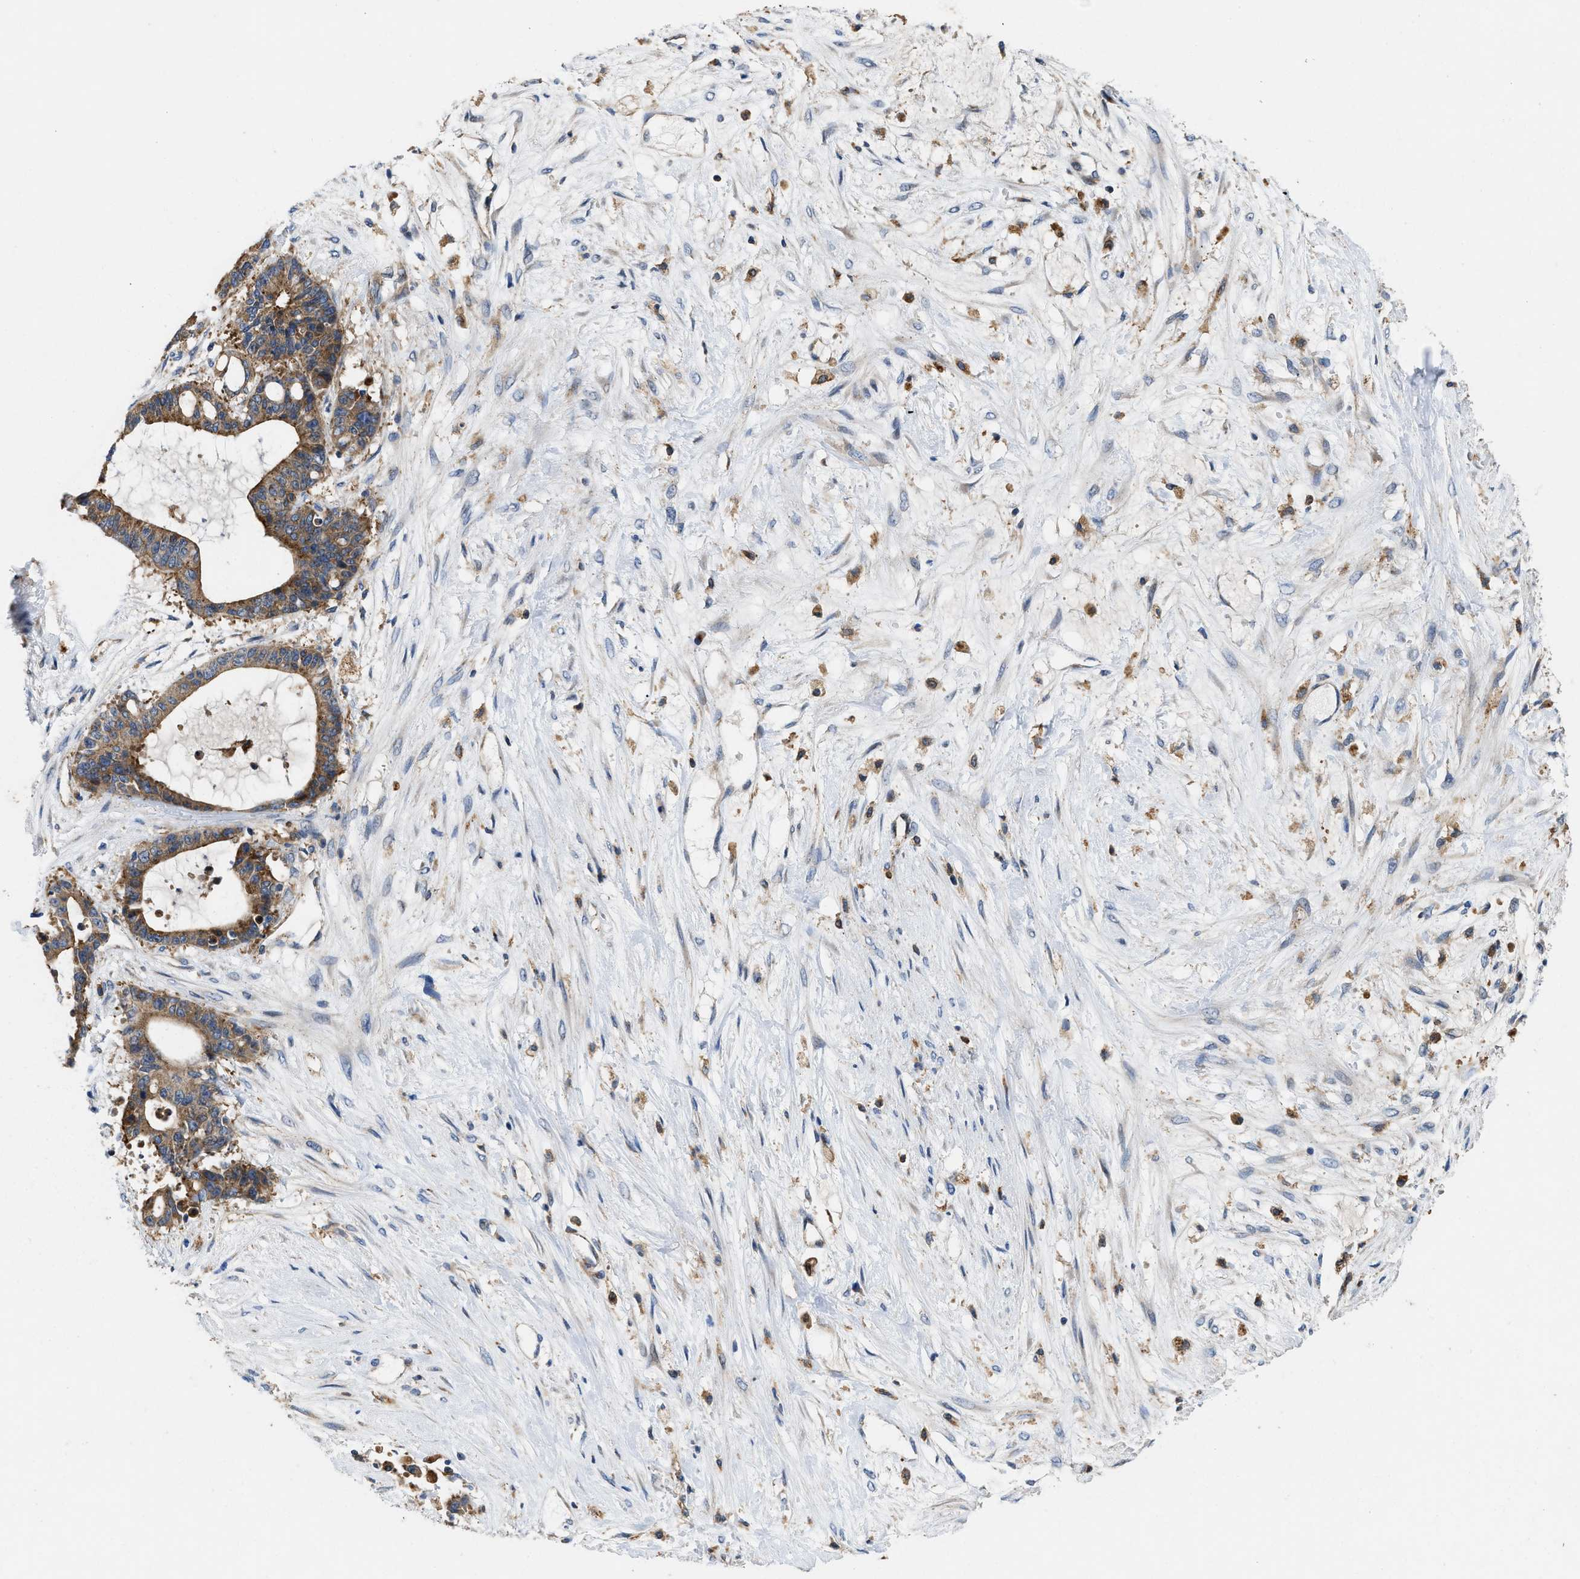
{"staining": {"intensity": "moderate", "quantity": ">75%", "location": "cytoplasmic/membranous"}, "tissue": "liver cancer", "cell_type": "Tumor cells", "image_type": "cancer", "snomed": [{"axis": "morphology", "description": "Cholangiocarcinoma"}, {"axis": "topography", "description": "Liver"}], "caption": "Protein analysis of liver cancer (cholangiocarcinoma) tissue demonstrates moderate cytoplasmic/membranous staining in about >75% of tumor cells.", "gene": "ENPP4", "patient": {"sex": "female", "age": 73}}